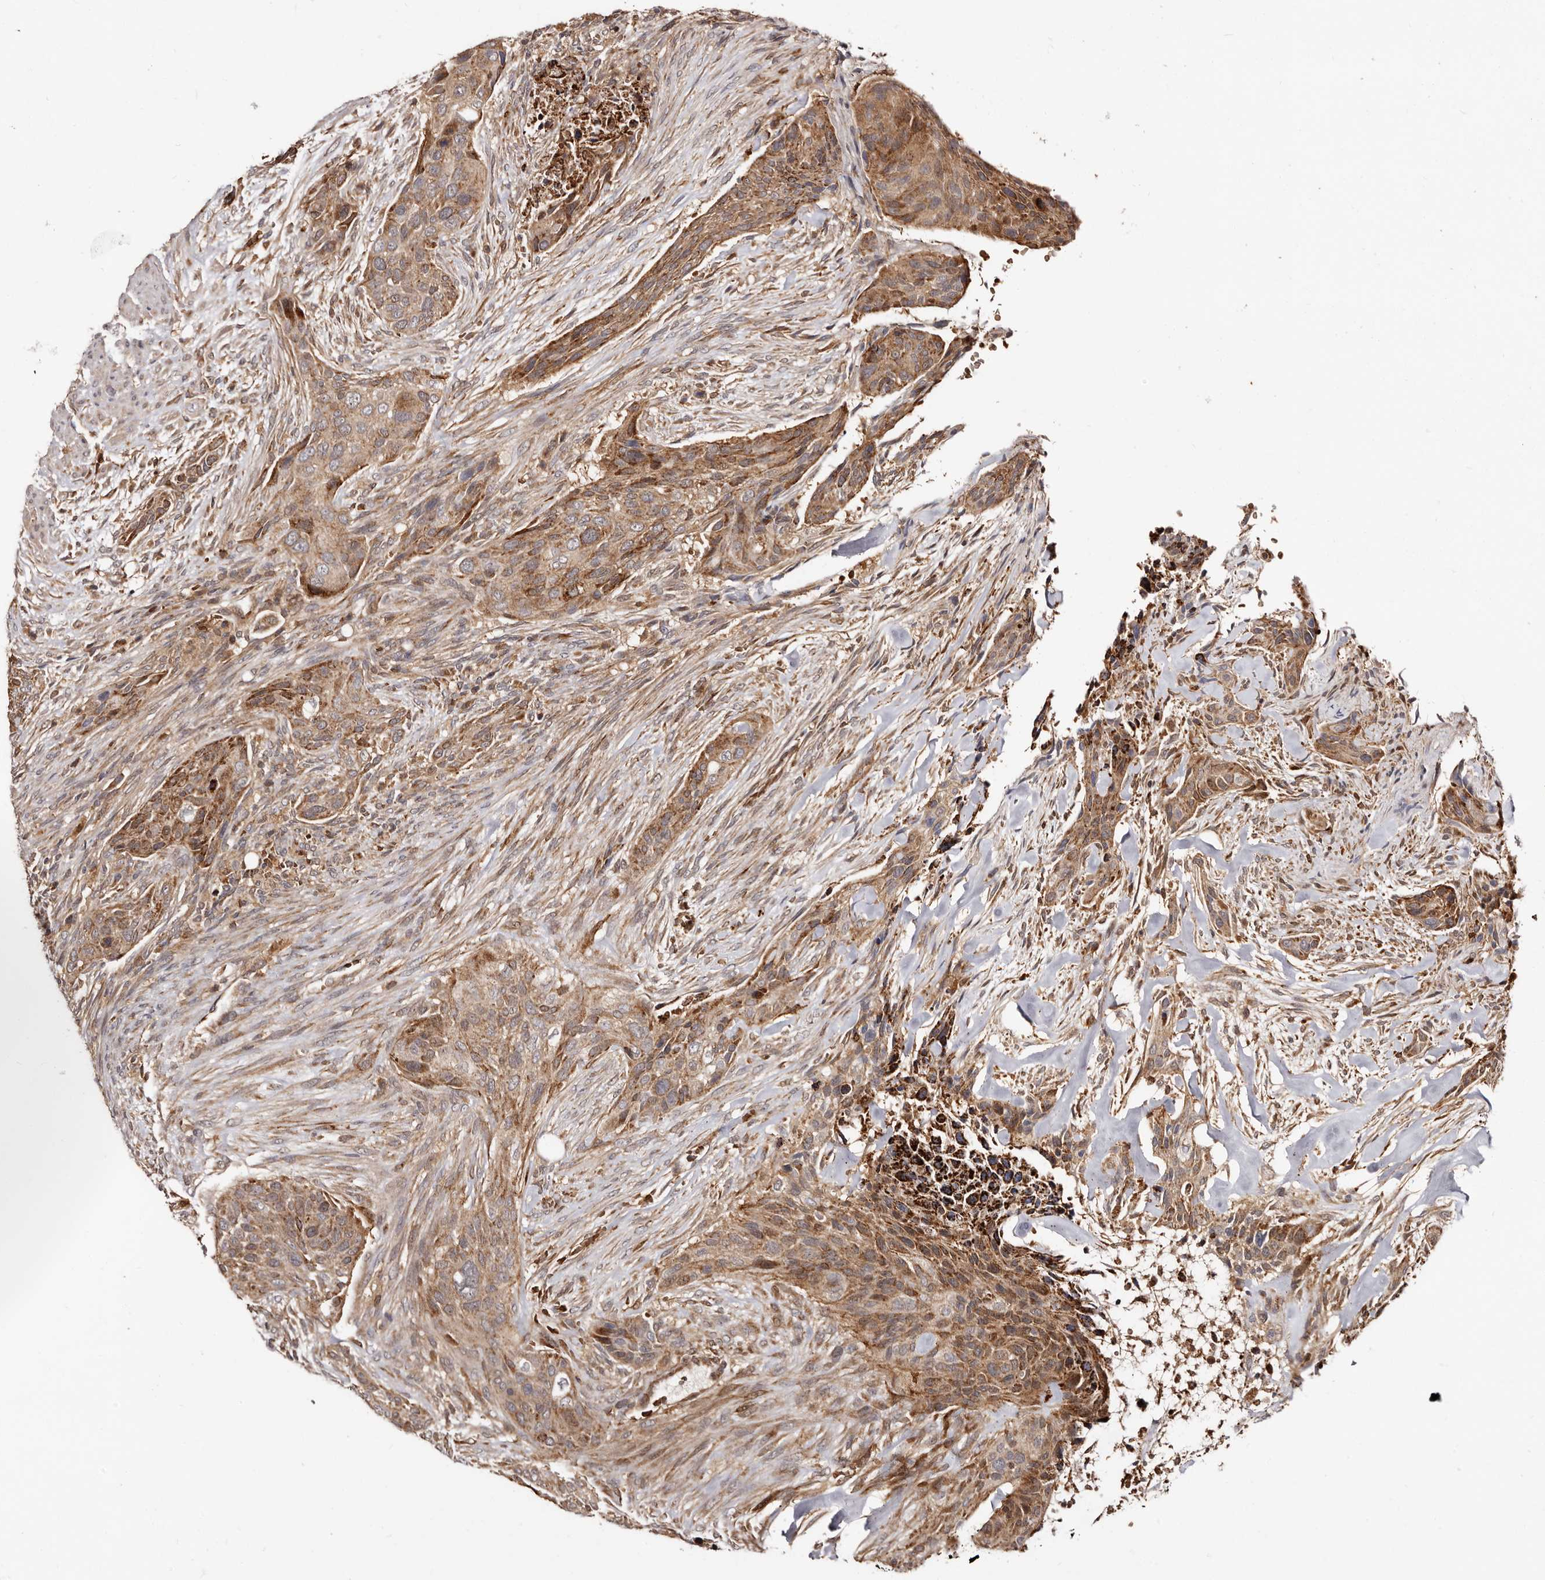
{"staining": {"intensity": "moderate", "quantity": ">75%", "location": "cytoplasmic/membranous"}, "tissue": "urothelial cancer", "cell_type": "Tumor cells", "image_type": "cancer", "snomed": [{"axis": "morphology", "description": "Urothelial carcinoma, High grade"}, {"axis": "topography", "description": "Urinary bladder"}], "caption": "There is medium levels of moderate cytoplasmic/membranous expression in tumor cells of urothelial cancer, as demonstrated by immunohistochemical staining (brown color).", "gene": "BAX", "patient": {"sex": "male", "age": 35}}